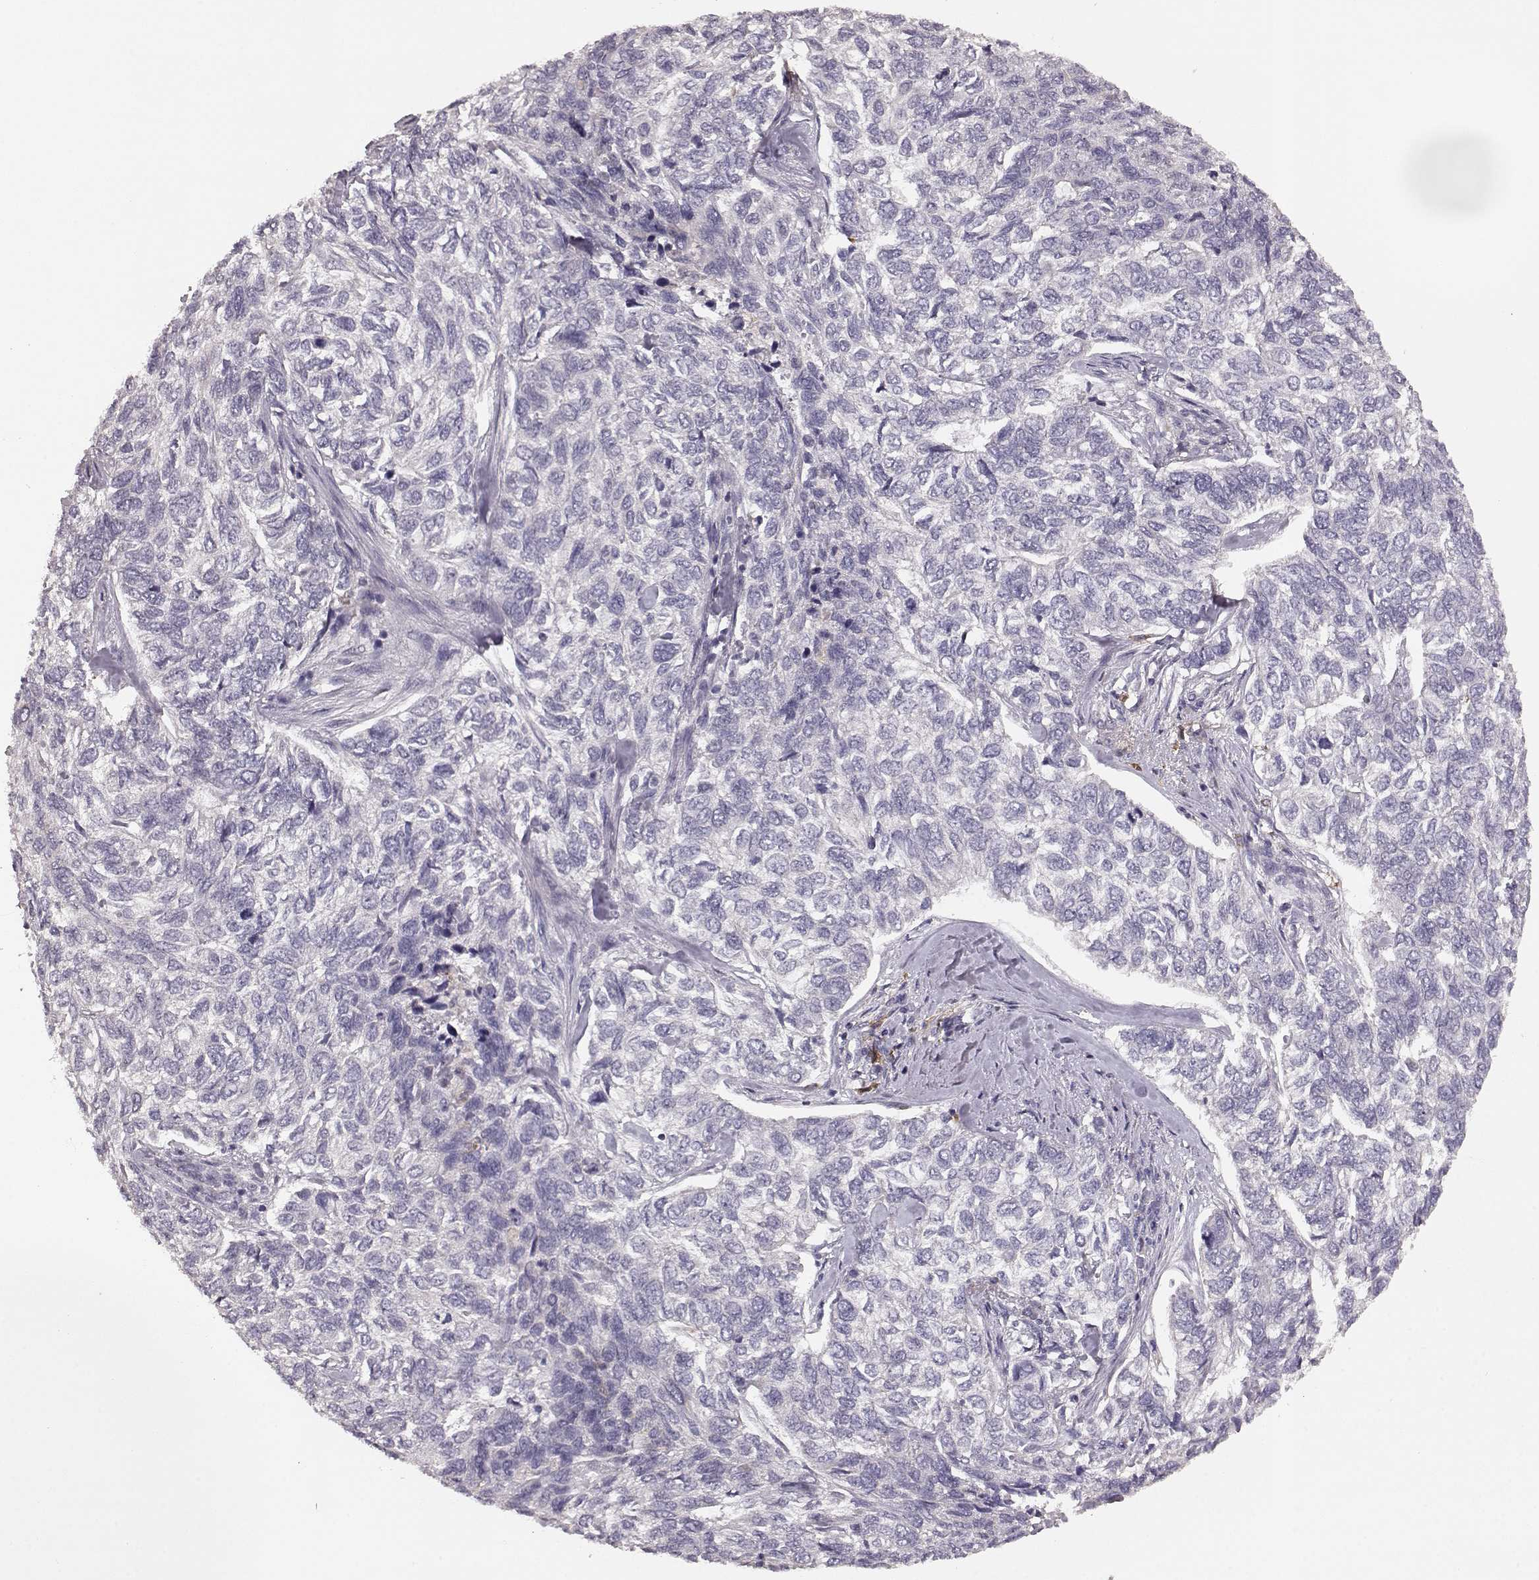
{"staining": {"intensity": "negative", "quantity": "none", "location": "none"}, "tissue": "skin cancer", "cell_type": "Tumor cells", "image_type": "cancer", "snomed": [{"axis": "morphology", "description": "Basal cell carcinoma"}, {"axis": "topography", "description": "Skin"}], "caption": "Human skin cancer (basal cell carcinoma) stained for a protein using immunohistochemistry displays no staining in tumor cells.", "gene": "GHR", "patient": {"sex": "female", "age": 65}}